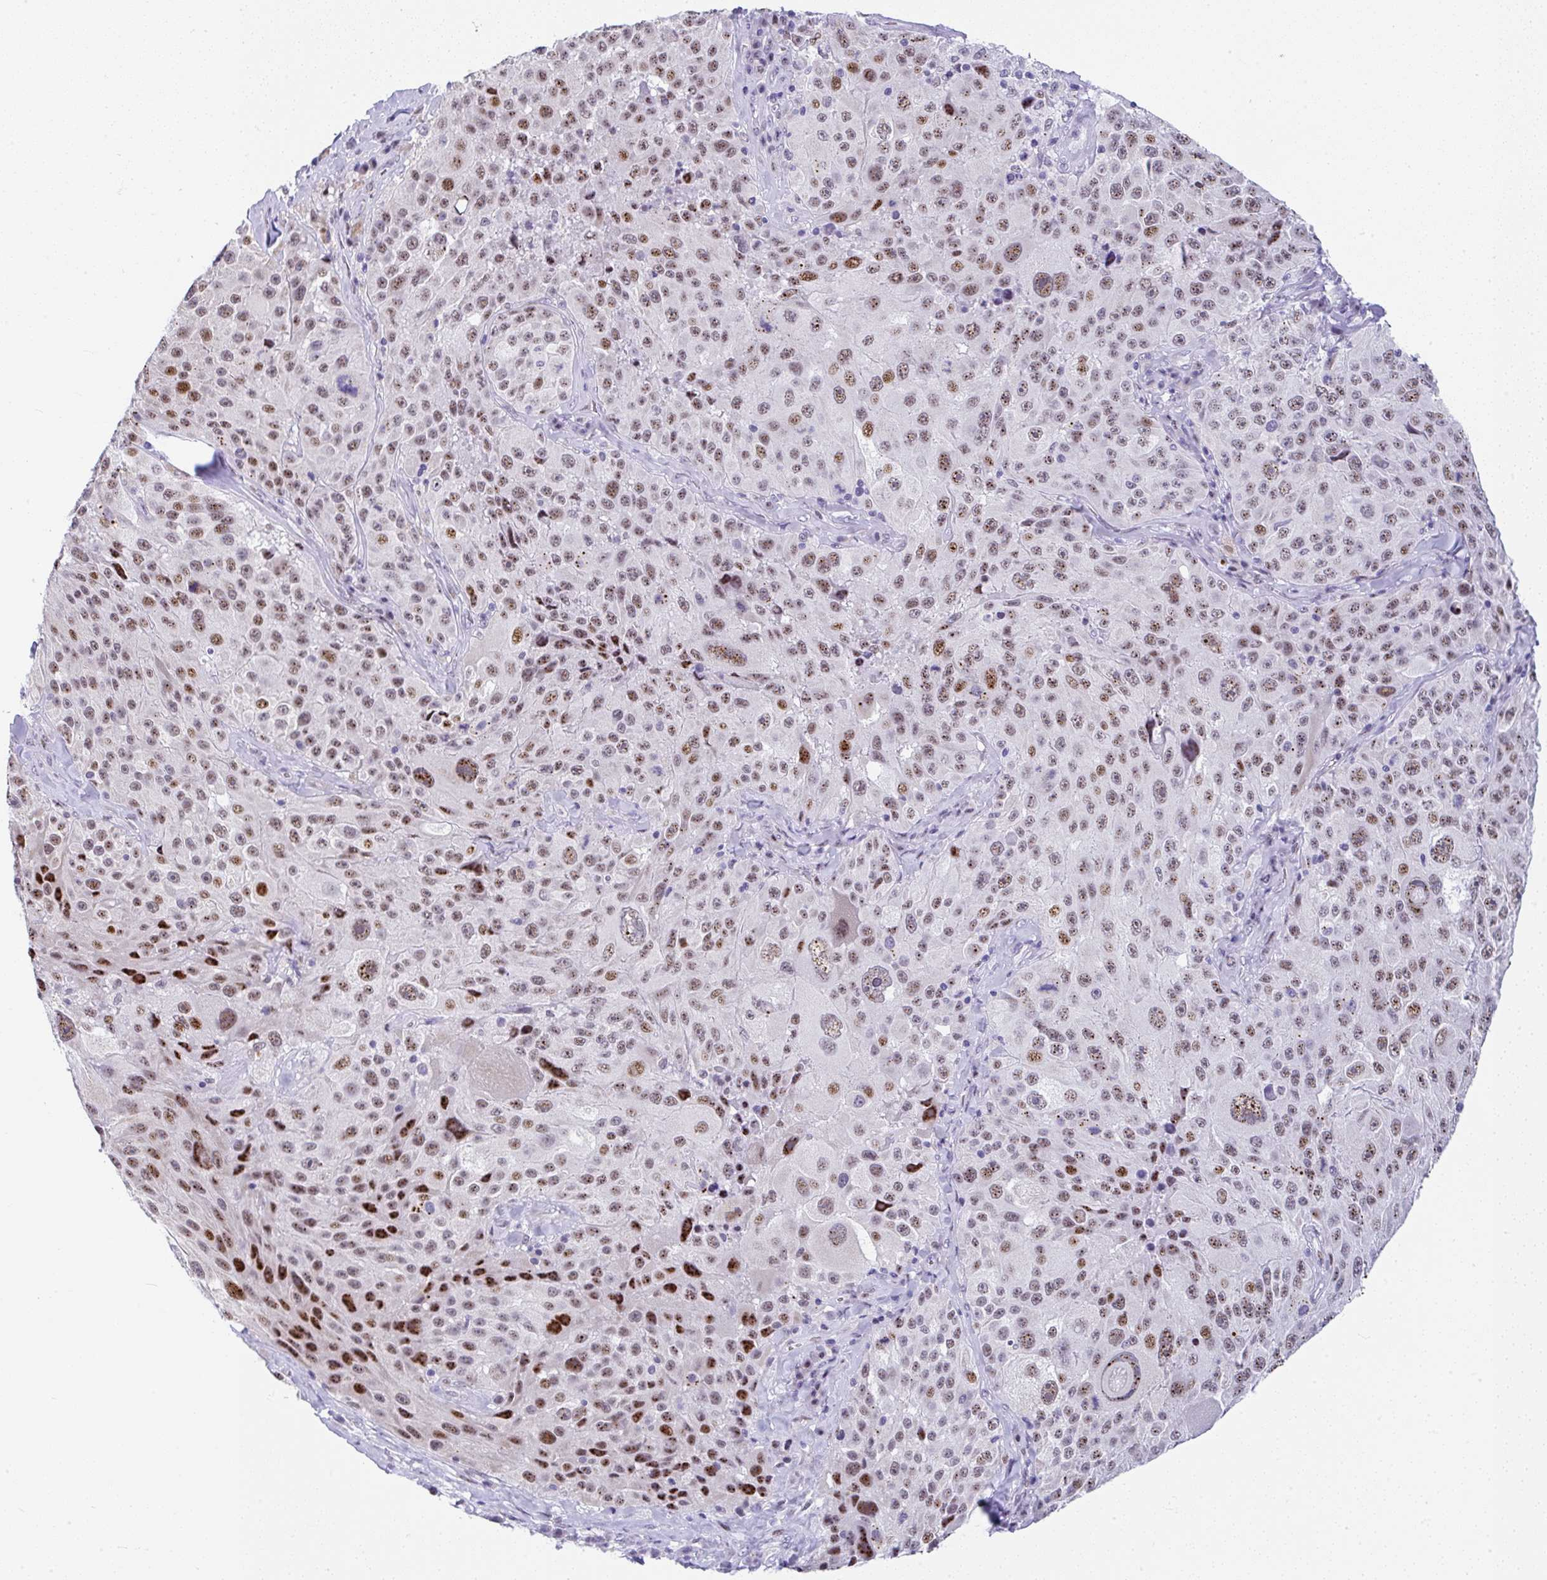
{"staining": {"intensity": "moderate", "quantity": ">75%", "location": "nuclear"}, "tissue": "melanoma", "cell_type": "Tumor cells", "image_type": "cancer", "snomed": [{"axis": "morphology", "description": "Malignant melanoma, Metastatic site"}, {"axis": "topography", "description": "Lymph node"}], "caption": "Malignant melanoma (metastatic site) stained with immunohistochemistry shows moderate nuclear staining in about >75% of tumor cells. (DAB = brown stain, brightfield microscopy at high magnification).", "gene": "NR1D2", "patient": {"sex": "male", "age": 62}}